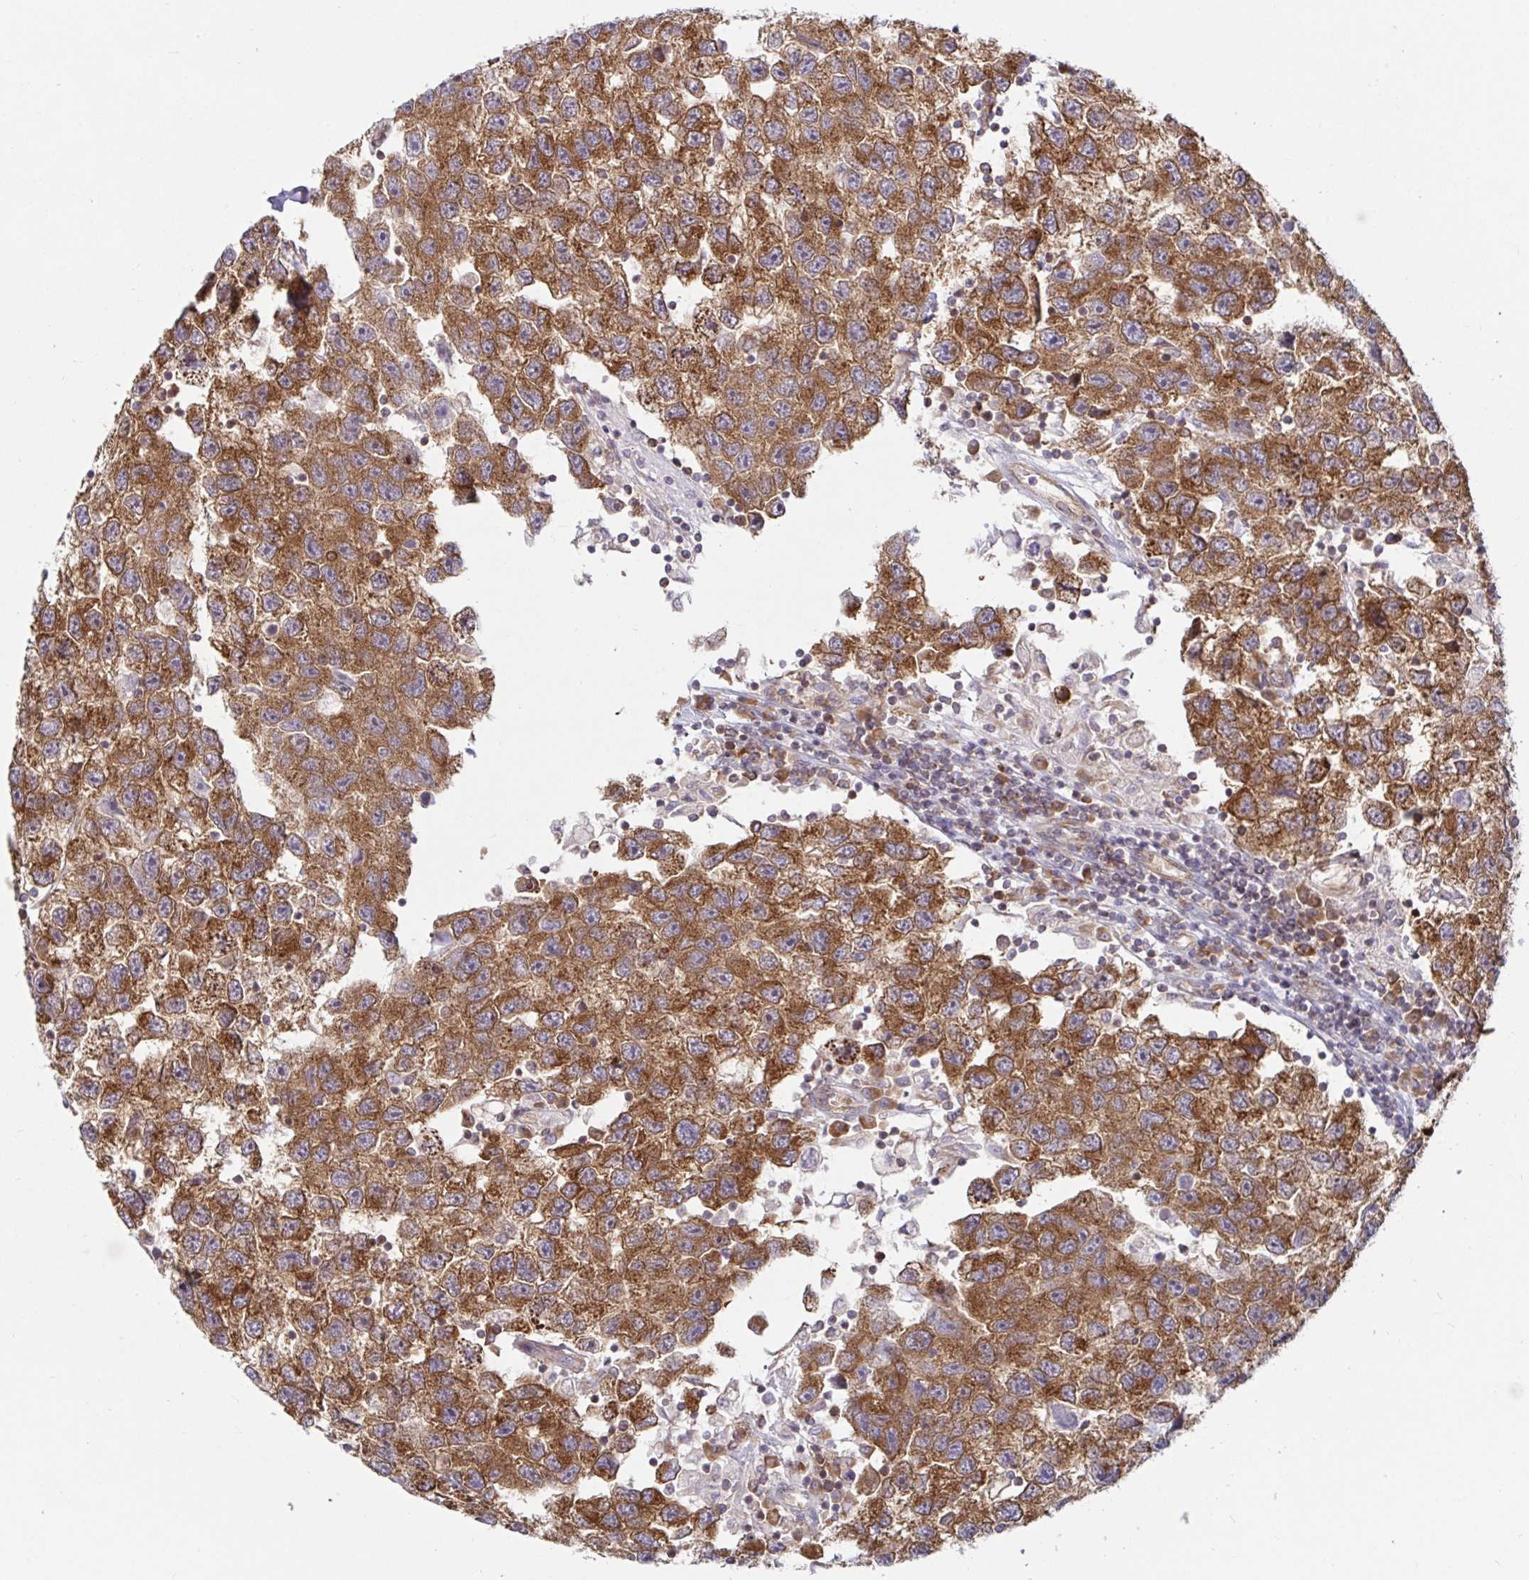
{"staining": {"intensity": "moderate", "quantity": ">75%", "location": "cytoplasmic/membranous"}, "tissue": "testis cancer", "cell_type": "Tumor cells", "image_type": "cancer", "snomed": [{"axis": "morphology", "description": "Seminoma, NOS"}, {"axis": "topography", "description": "Testis"}], "caption": "Human seminoma (testis) stained with a brown dye reveals moderate cytoplasmic/membranous positive expression in about >75% of tumor cells.", "gene": "LARP1", "patient": {"sex": "male", "age": 26}}